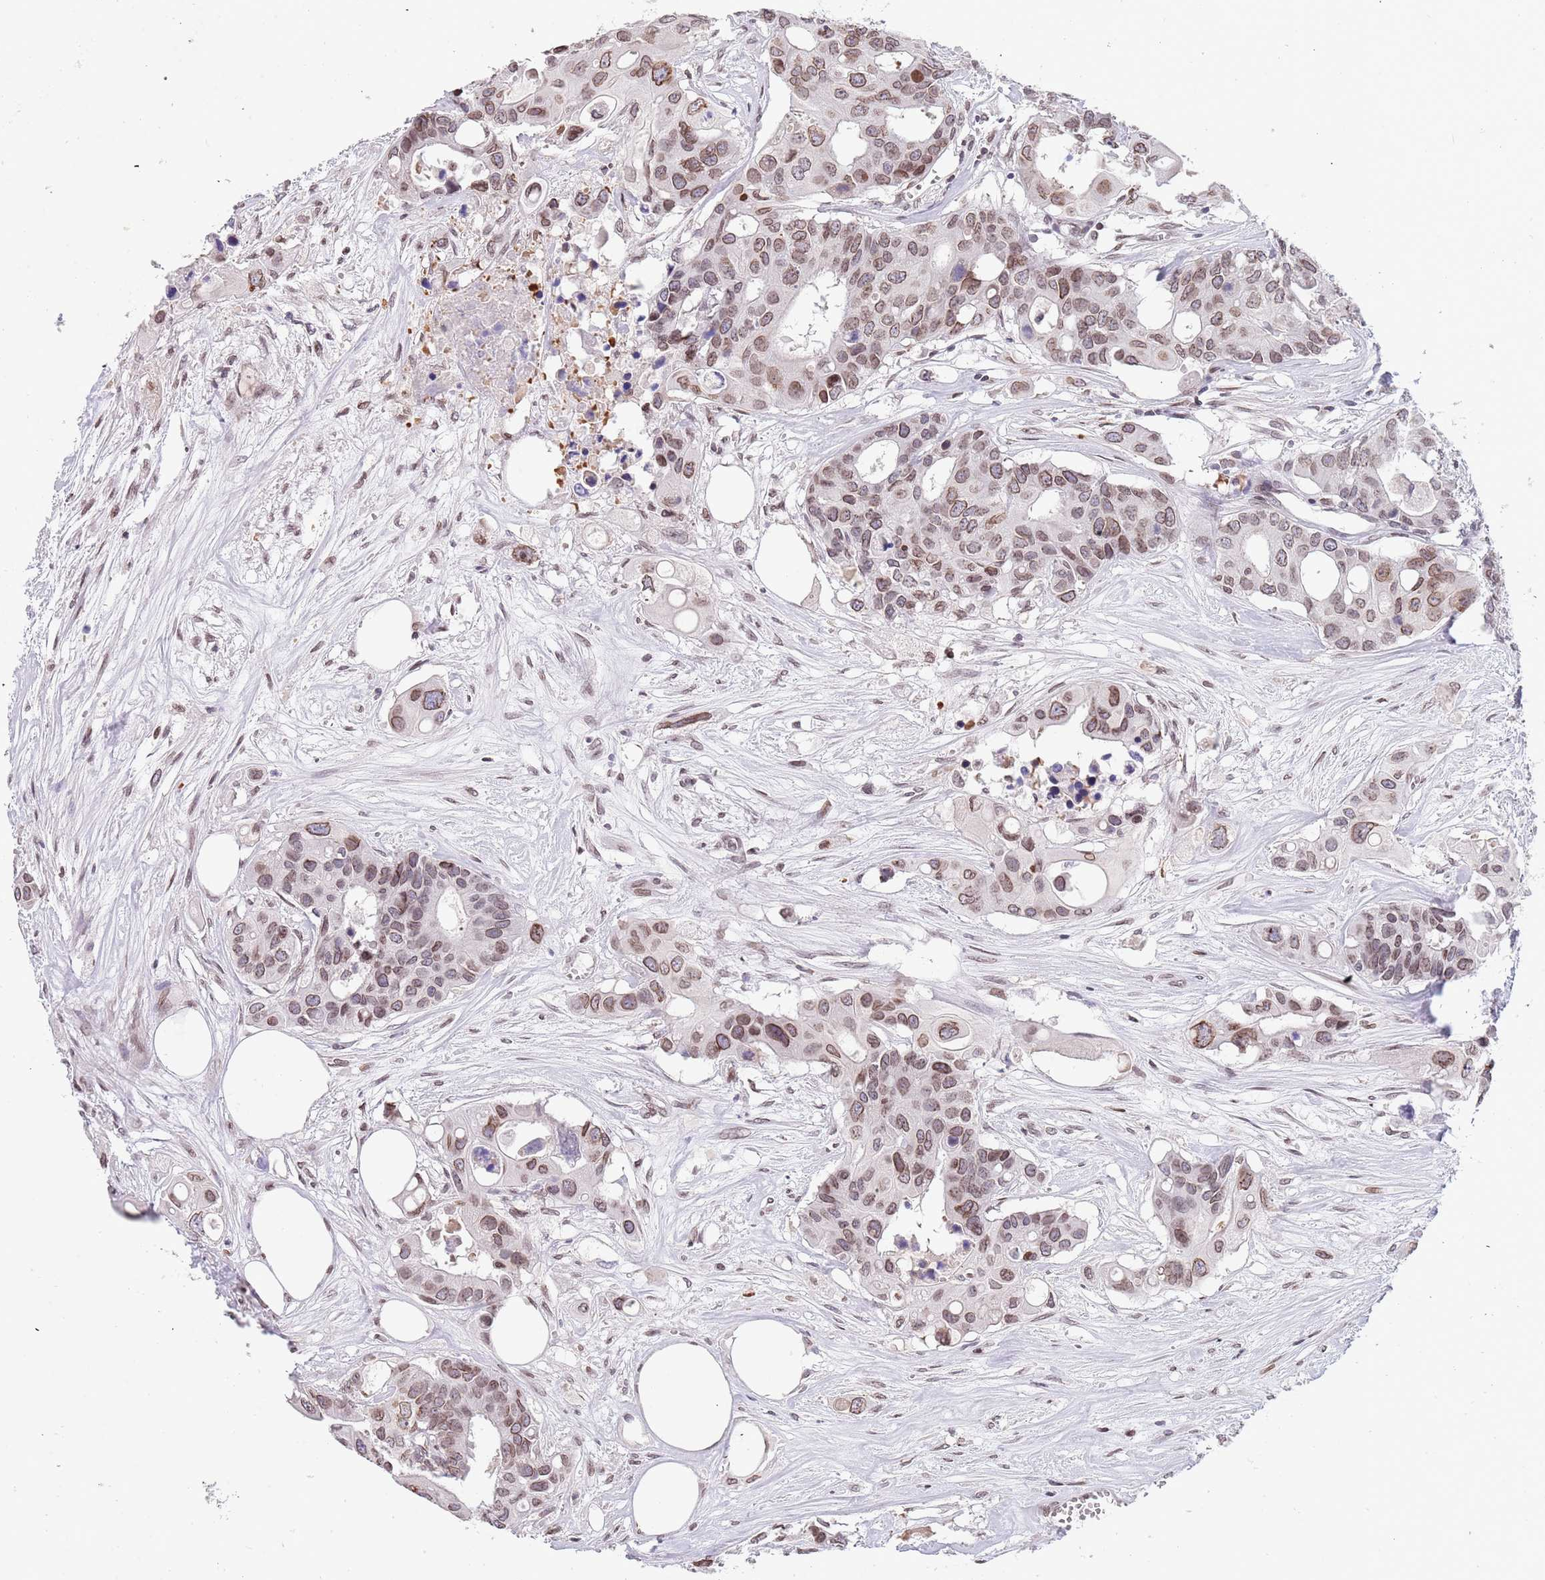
{"staining": {"intensity": "moderate", "quantity": ">75%", "location": "nuclear"}, "tissue": "colorectal cancer", "cell_type": "Tumor cells", "image_type": "cancer", "snomed": [{"axis": "morphology", "description": "Adenocarcinoma, NOS"}, {"axis": "topography", "description": "Colon"}], "caption": "DAB immunohistochemical staining of adenocarcinoma (colorectal) shows moderate nuclear protein staining in about >75% of tumor cells.", "gene": "KLHDC2", "patient": {"sex": "male", "age": 77}}